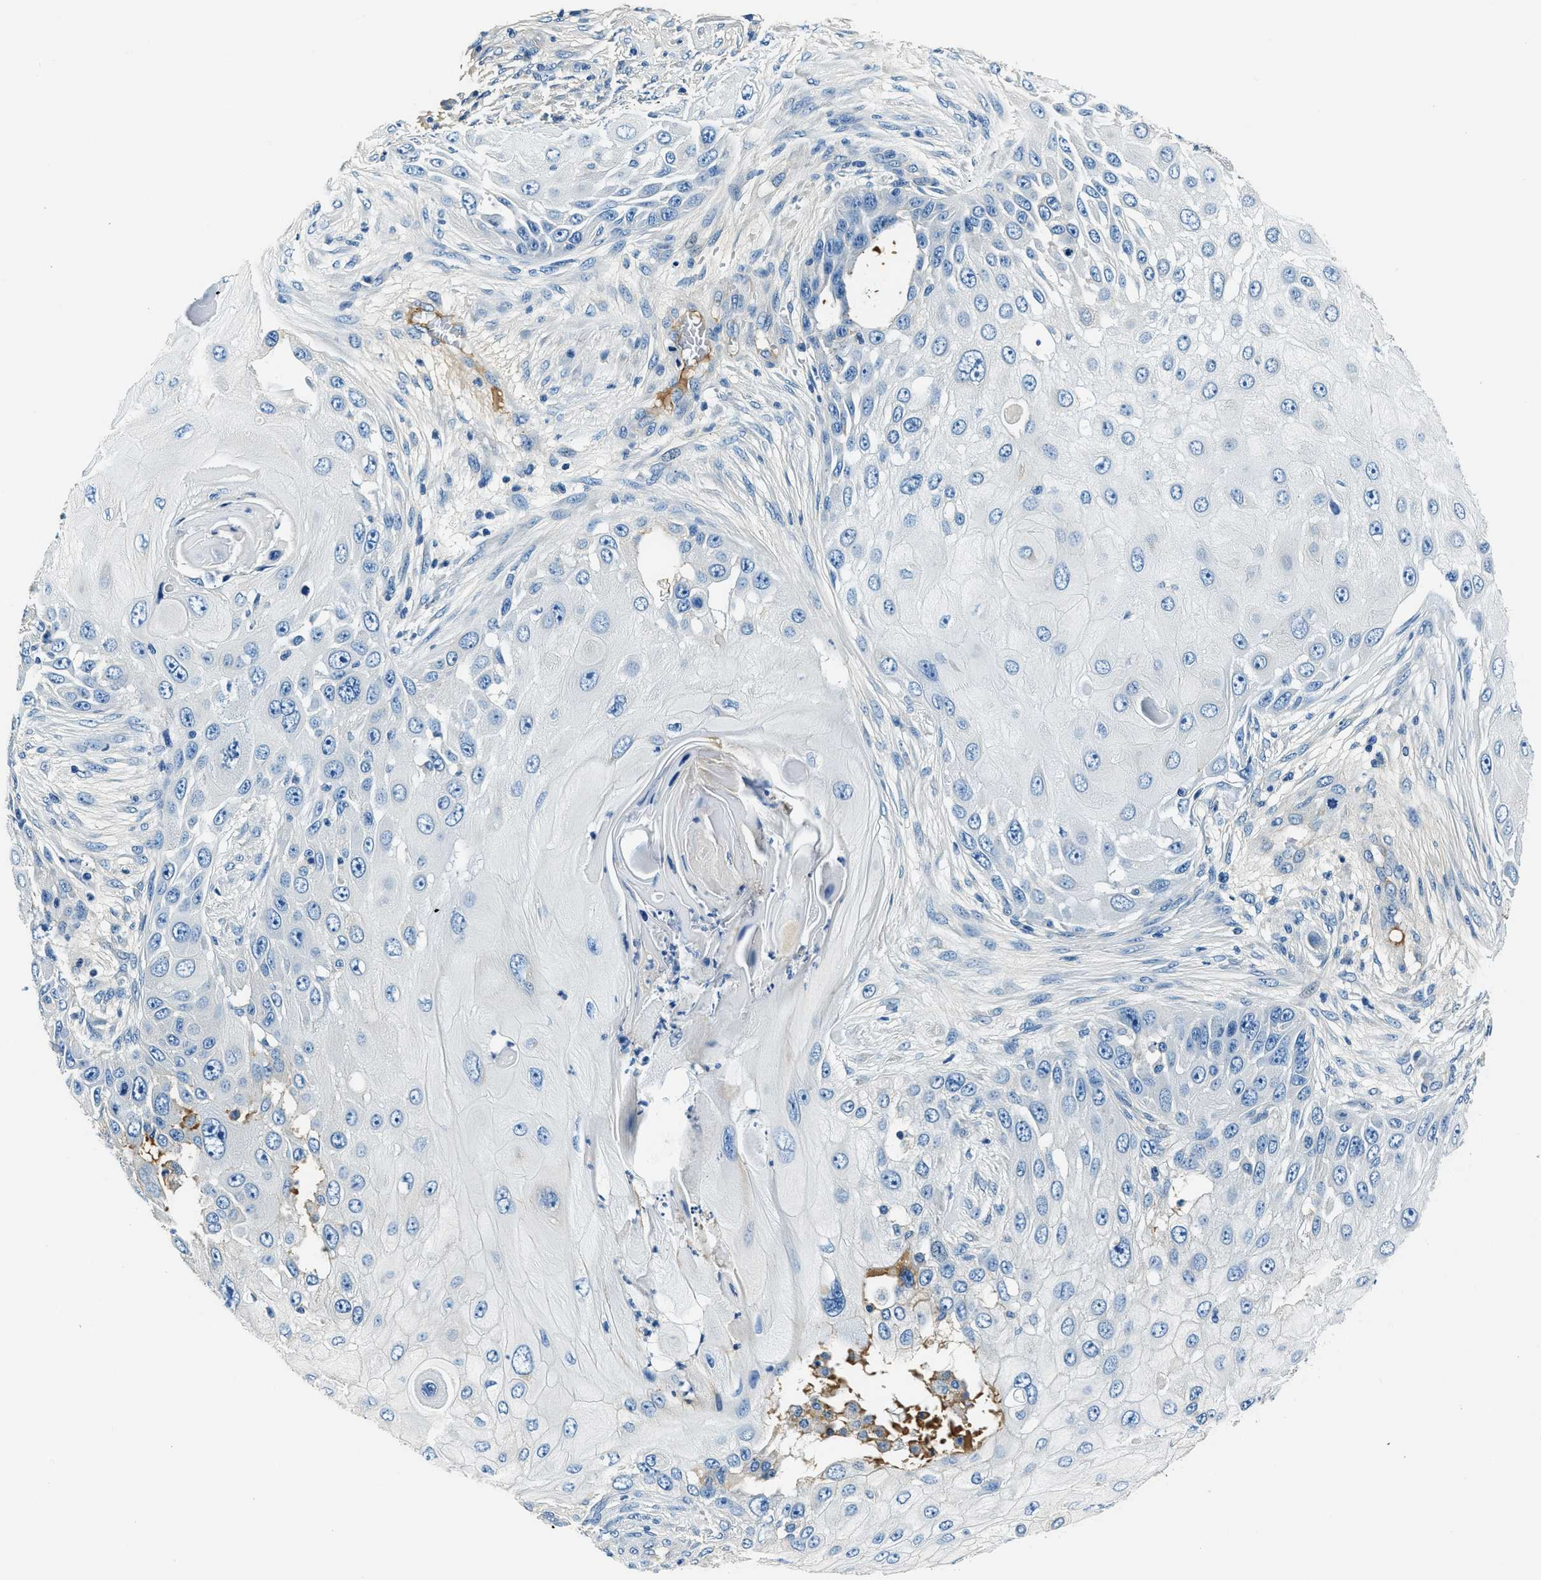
{"staining": {"intensity": "negative", "quantity": "none", "location": "none"}, "tissue": "skin cancer", "cell_type": "Tumor cells", "image_type": "cancer", "snomed": [{"axis": "morphology", "description": "Squamous cell carcinoma, NOS"}, {"axis": "topography", "description": "Skin"}], "caption": "Immunohistochemistry (IHC) image of neoplastic tissue: human skin cancer (squamous cell carcinoma) stained with DAB (3,3'-diaminobenzidine) shows no significant protein expression in tumor cells. The staining was performed using DAB to visualize the protein expression in brown, while the nuclei were stained in blue with hematoxylin (Magnification: 20x).", "gene": "TMEM186", "patient": {"sex": "female", "age": 44}}